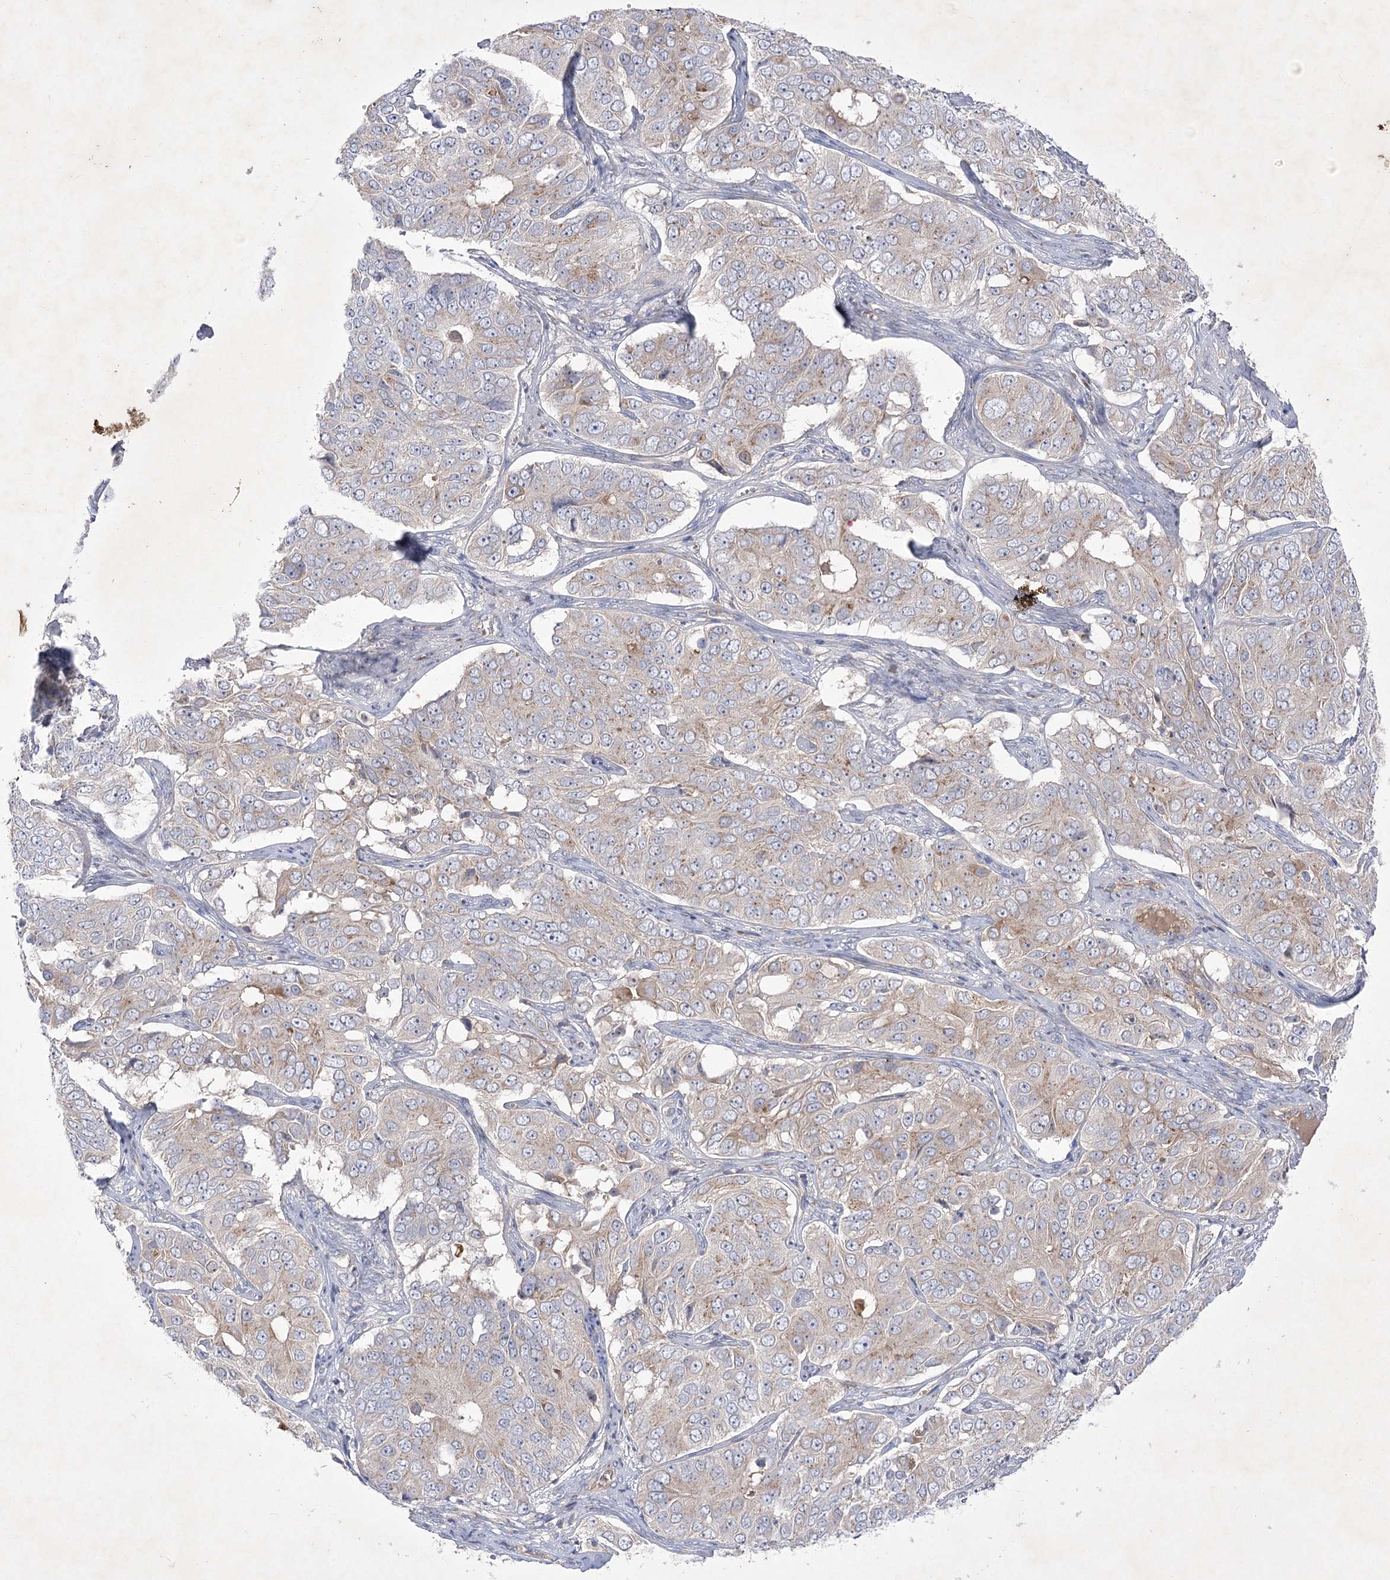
{"staining": {"intensity": "weak", "quantity": "25%-75%", "location": "cytoplasmic/membranous"}, "tissue": "ovarian cancer", "cell_type": "Tumor cells", "image_type": "cancer", "snomed": [{"axis": "morphology", "description": "Carcinoma, endometroid"}, {"axis": "topography", "description": "Ovary"}], "caption": "IHC (DAB) staining of human ovarian cancer exhibits weak cytoplasmic/membranous protein expression in approximately 25%-75% of tumor cells. (DAB IHC with brightfield microscopy, high magnification).", "gene": "GBF1", "patient": {"sex": "female", "age": 51}}